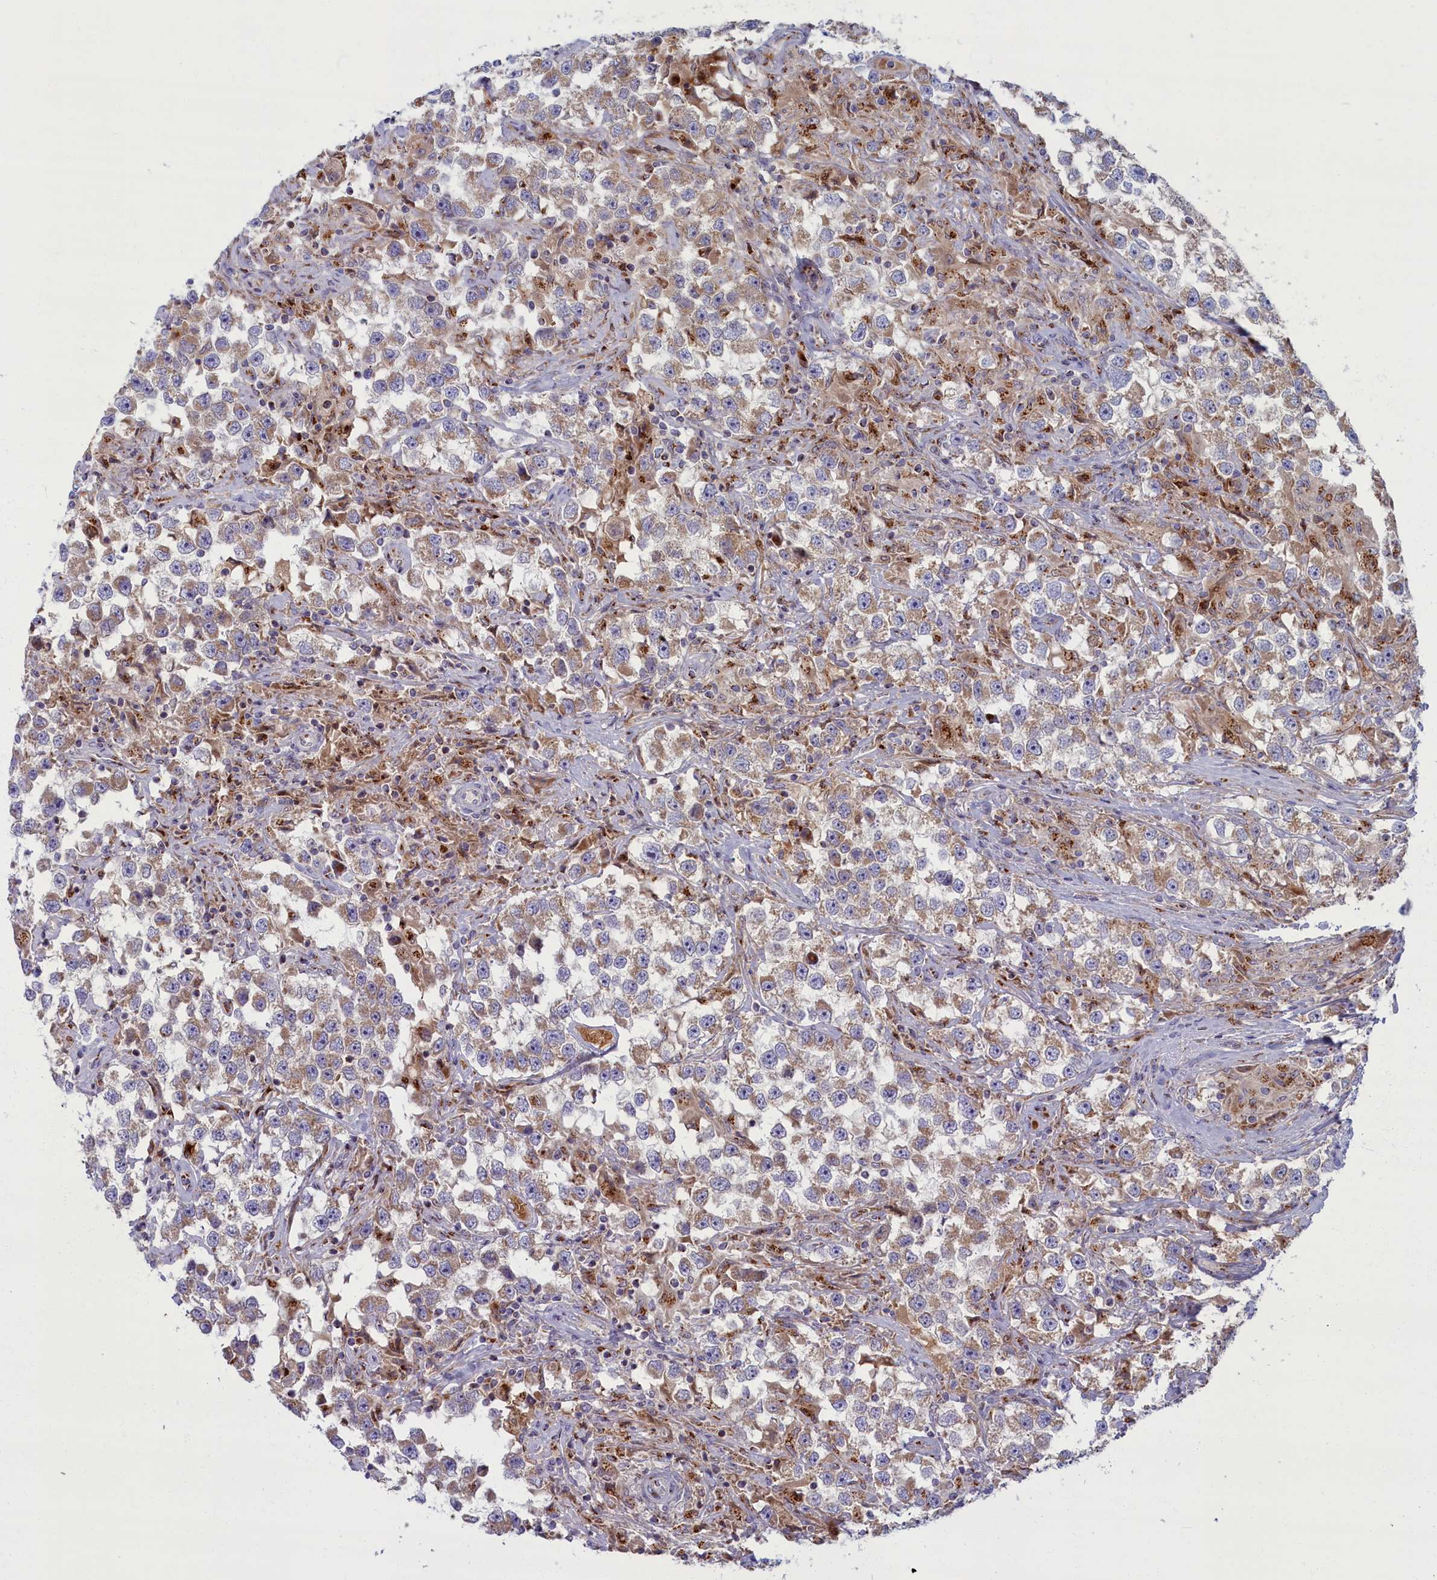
{"staining": {"intensity": "weak", "quantity": "25%-75%", "location": "cytoplasmic/membranous"}, "tissue": "testis cancer", "cell_type": "Tumor cells", "image_type": "cancer", "snomed": [{"axis": "morphology", "description": "Seminoma, NOS"}, {"axis": "topography", "description": "Testis"}], "caption": "Approximately 25%-75% of tumor cells in seminoma (testis) display weak cytoplasmic/membranous protein staining as visualized by brown immunohistochemical staining.", "gene": "BLVRB", "patient": {"sex": "male", "age": 46}}